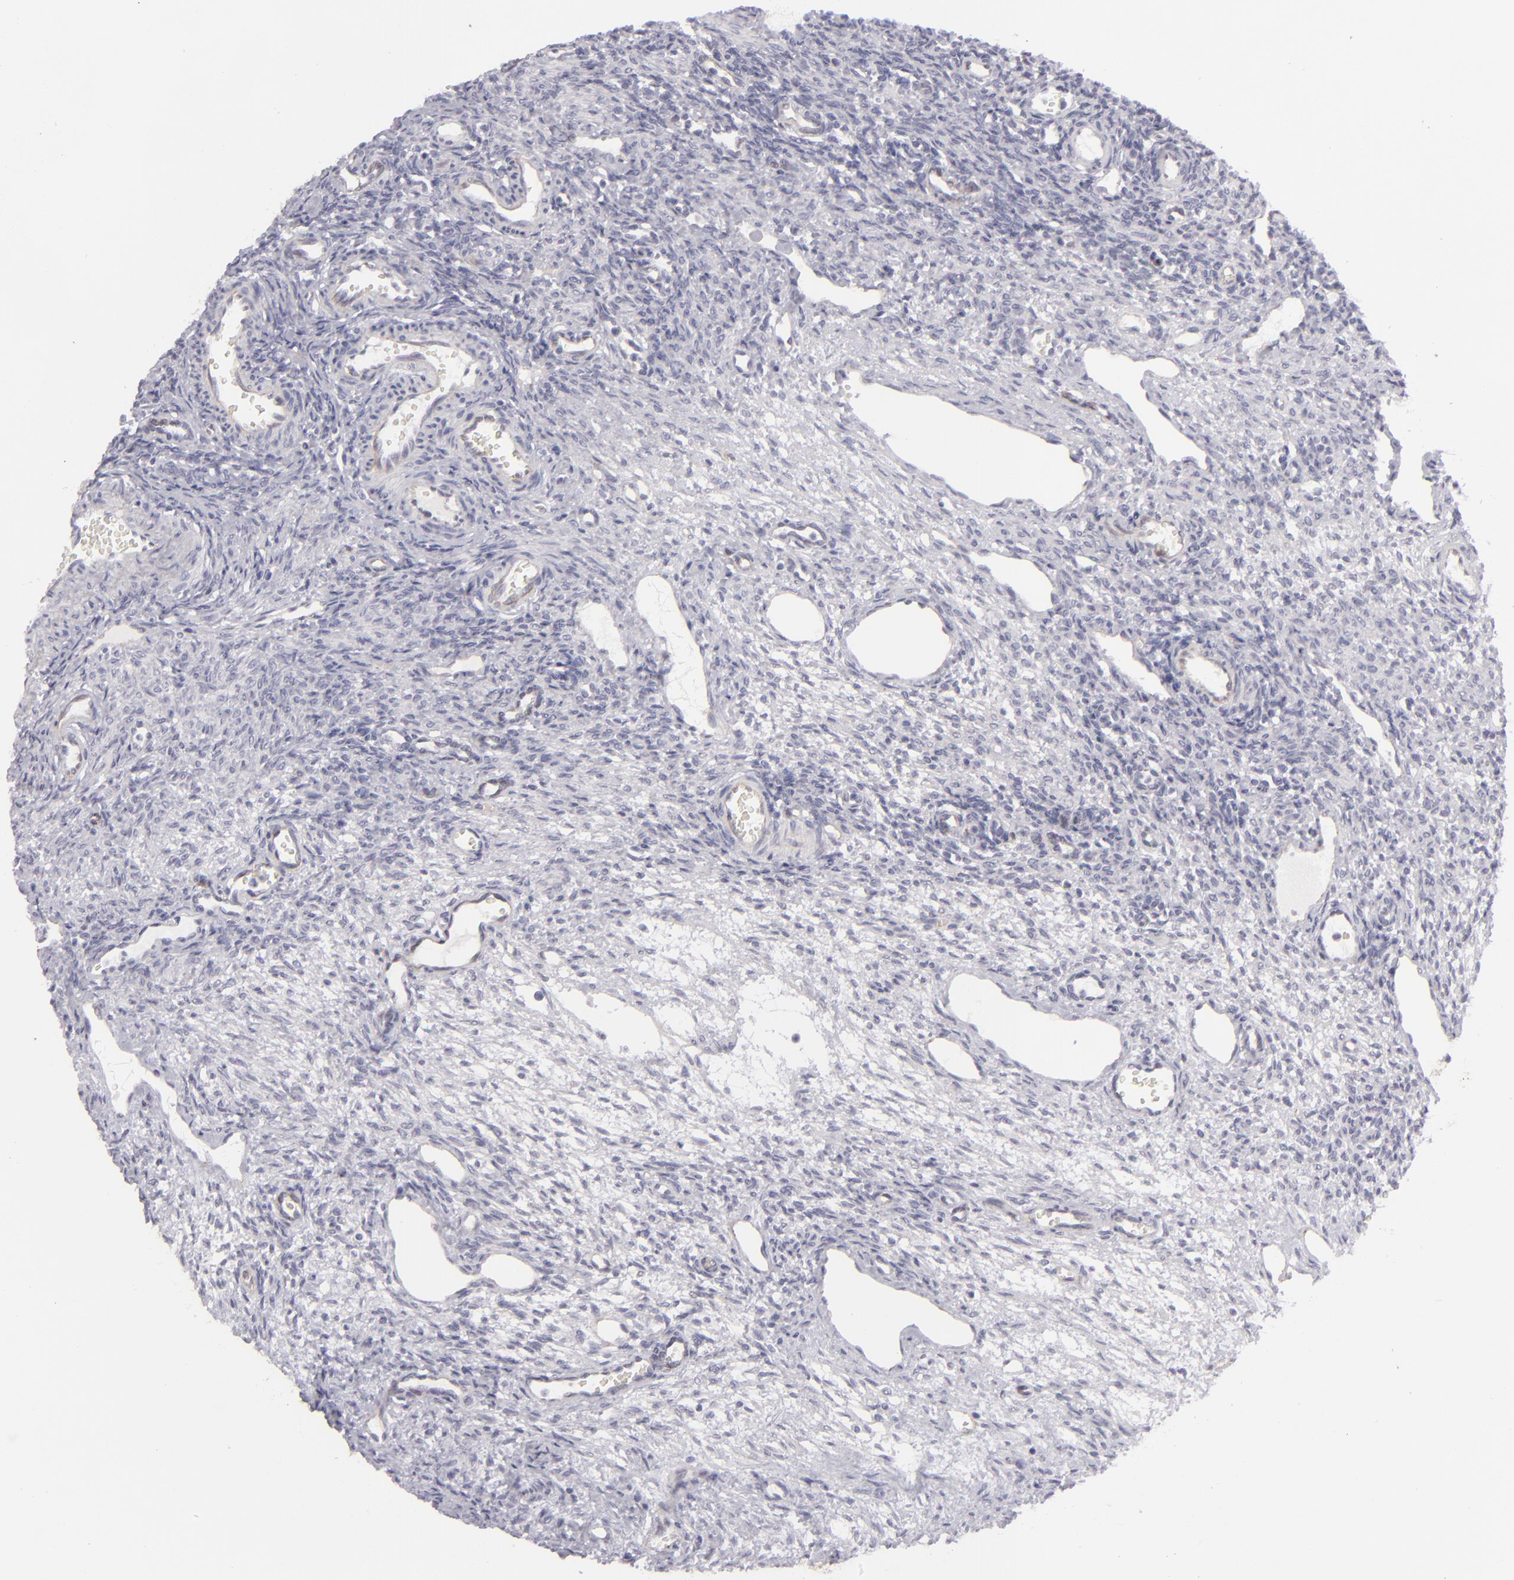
{"staining": {"intensity": "negative", "quantity": "none", "location": "none"}, "tissue": "ovary", "cell_type": "Follicle cells", "image_type": "normal", "snomed": [{"axis": "morphology", "description": "Normal tissue, NOS"}, {"axis": "topography", "description": "Ovary"}], "caption": "A high-resolution histopathology image shows immunohistochemistry (IHC) staining of benign ovary, which exhibits no significant expression in follicle cells.", "gene": "JUP", "patient": {"sex": "female", "age": 33}}